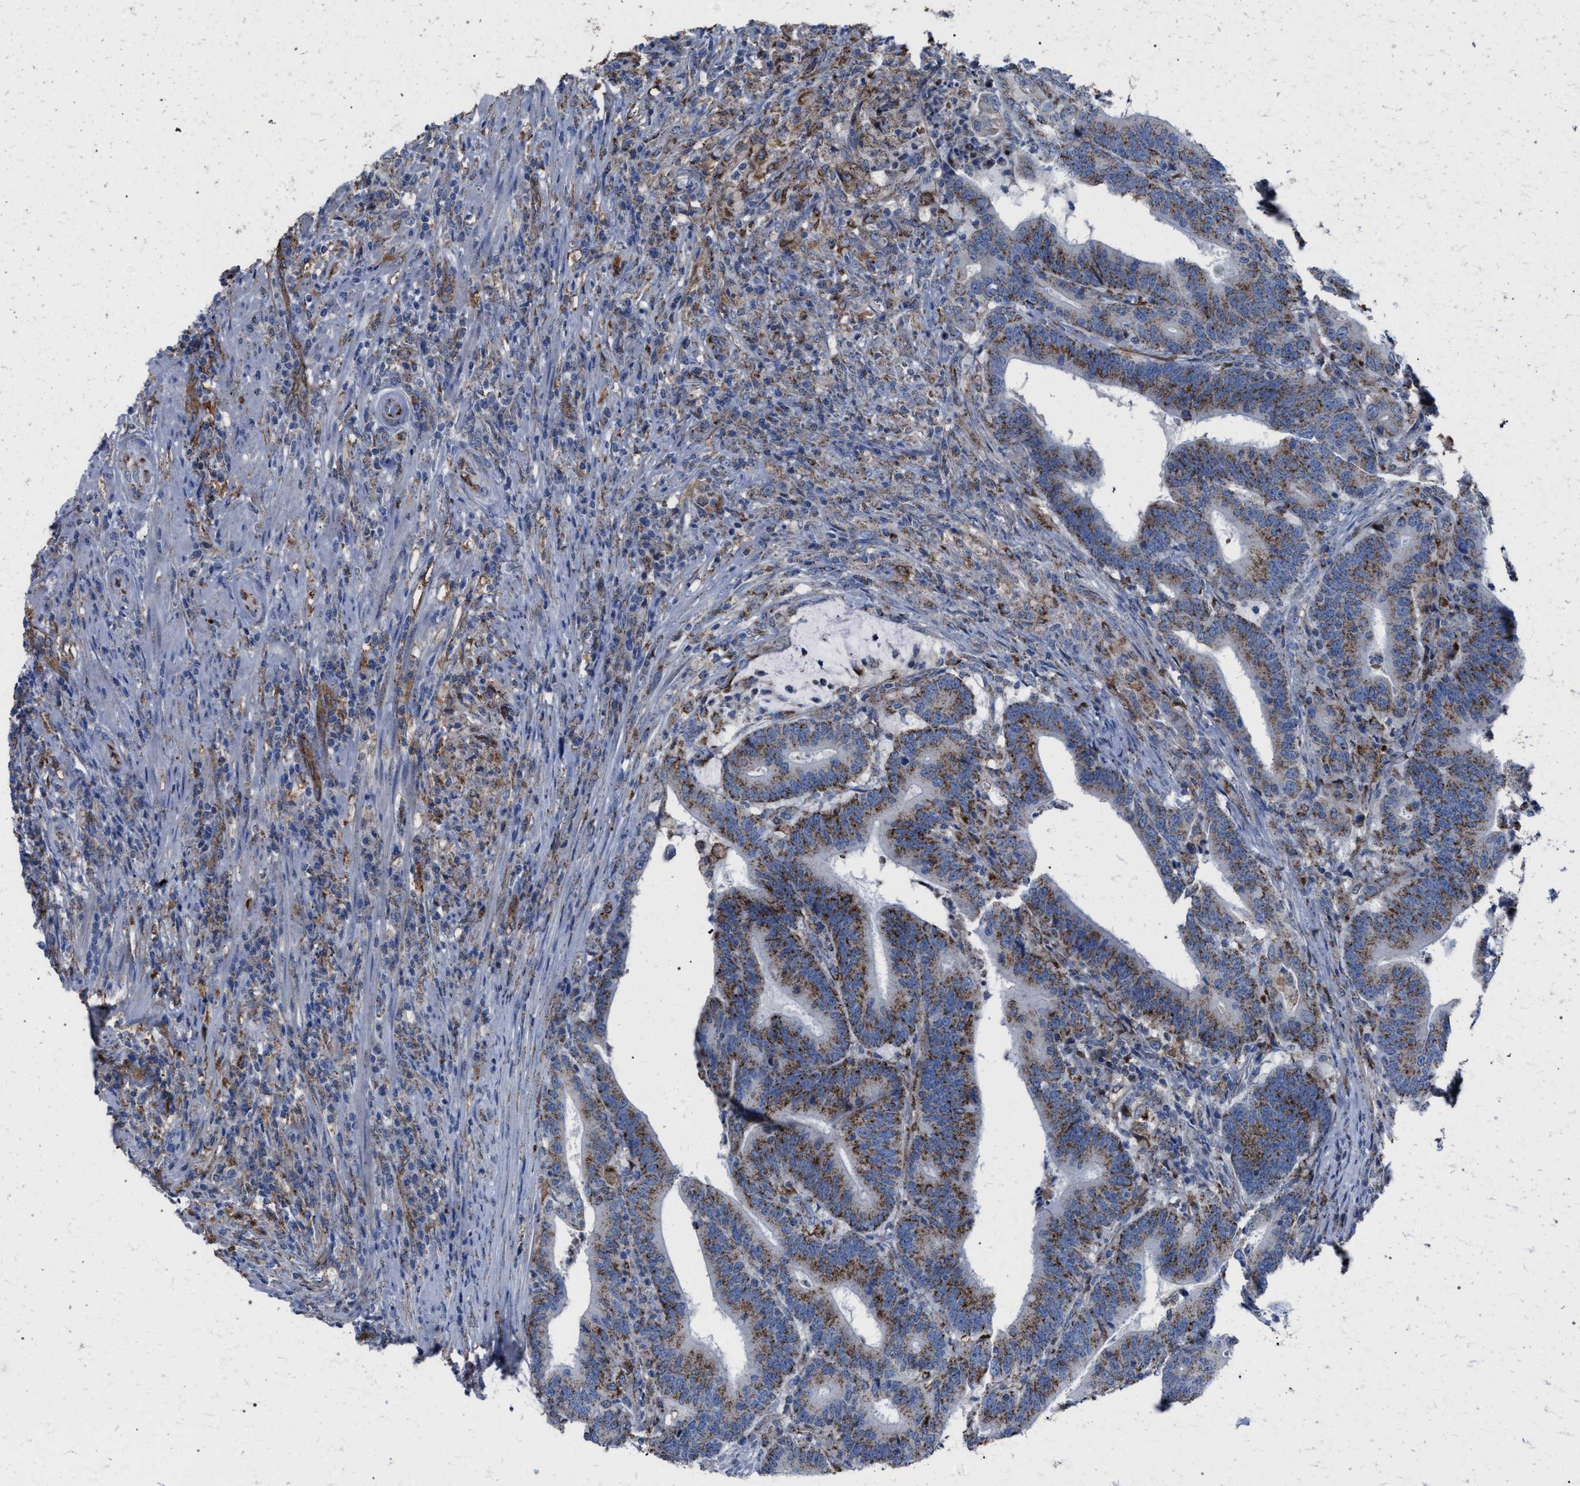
{"staining": {"intensity": "moderate", "quantity": ">75%", "location": "cytoplasmic/membranous"}, "tissue": "colorectal cancer", "cell_type": "Tumor cells", "image_type": "cancer", "snomed": [{"axis": "morphology", "description": "Adenocarcinoma, NOS"}, {"axis": "topography", "description": "Colon"}], "caption": "Human colorectal cancer stained for a protein (brown) demonstrates moderate cytoplasmic/membranous positive positivity in approximately >75% of tumor cells.", "gene": "HSD17B4", "patient": {"sex": "female", "age": 66}}